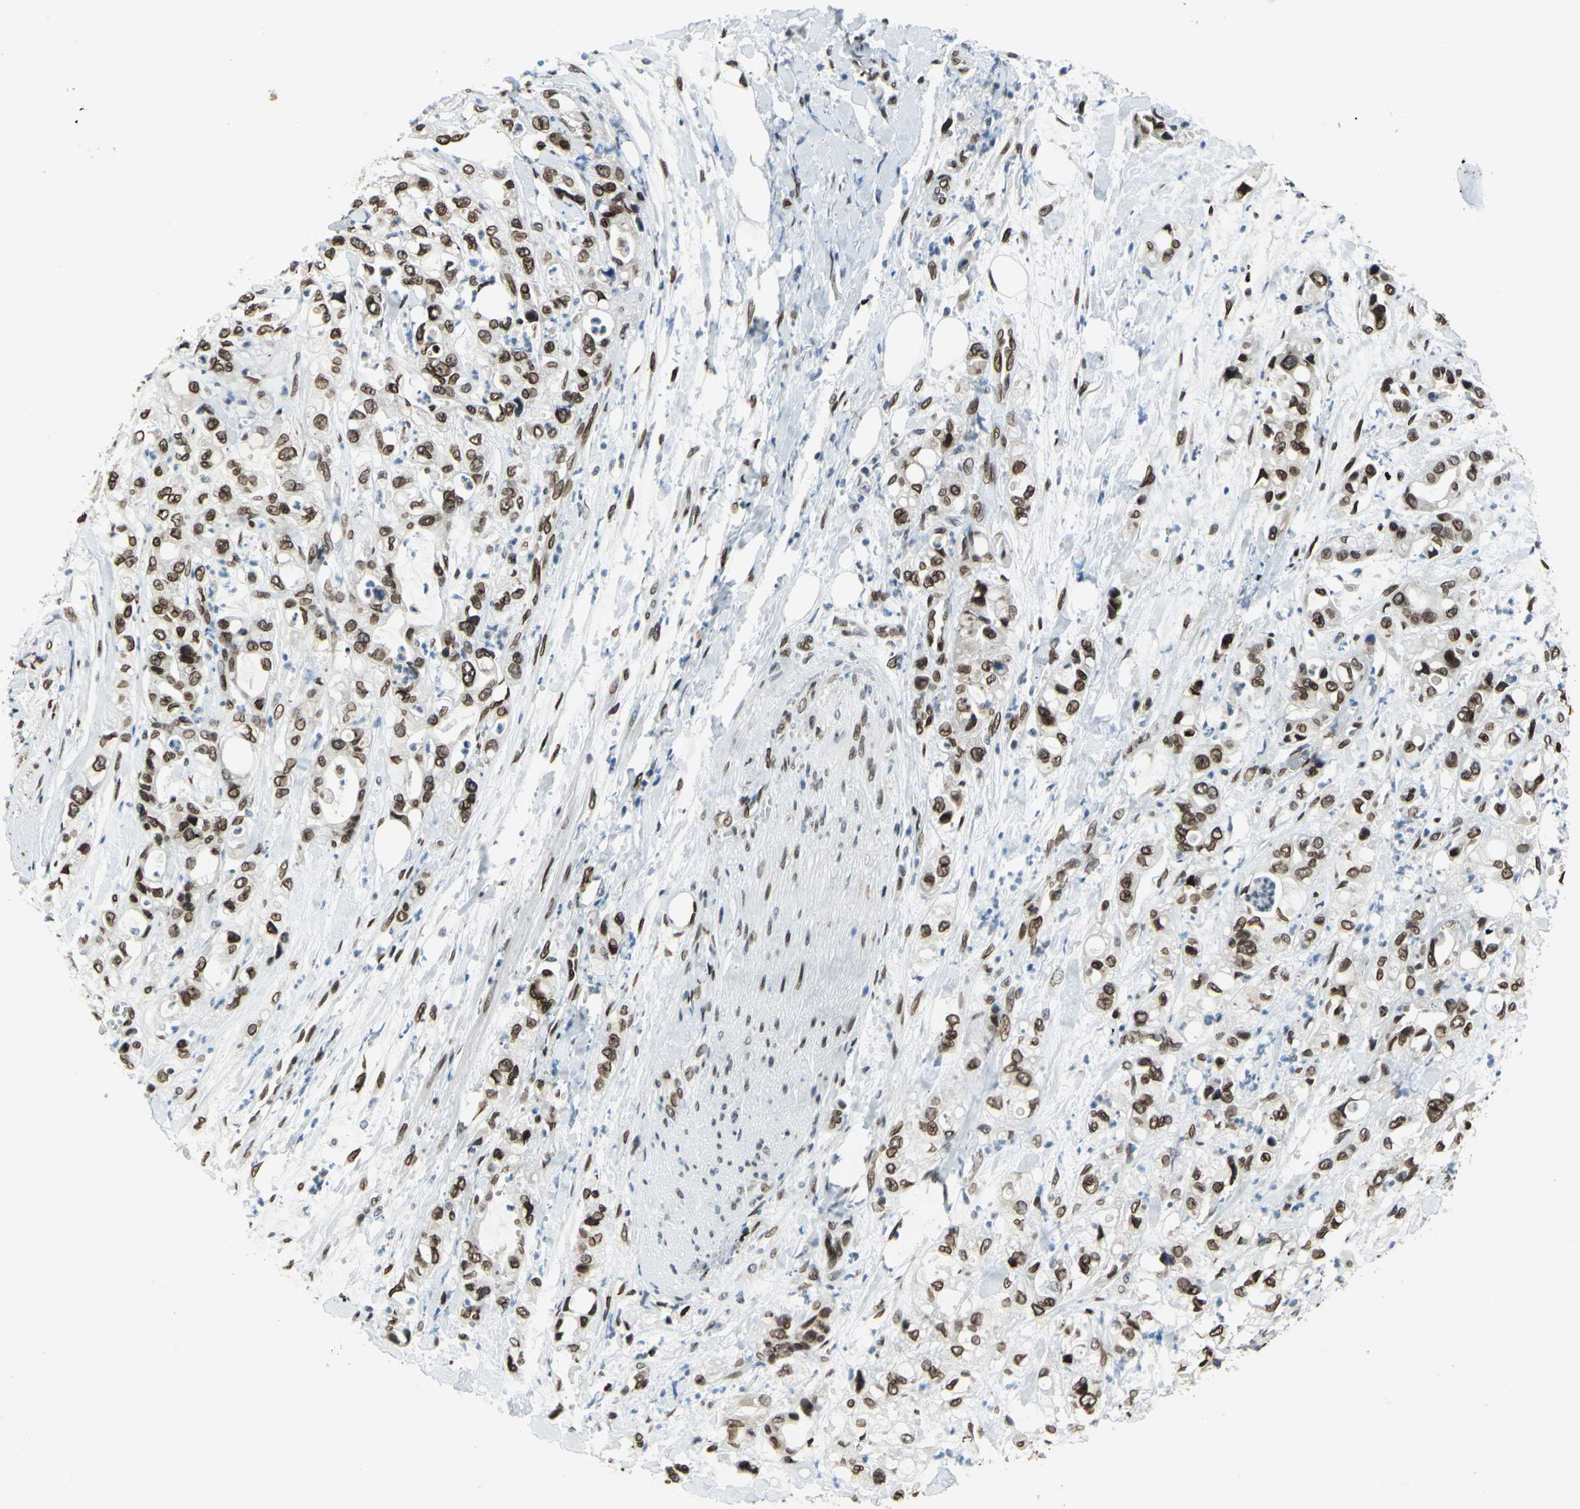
{"staining": {"intensity": "strong", "quantity": ">75%", "location": "cytoplasmic/membranous,nuclear"}, "tissue": "pancreatic cancer", "cell_type": "Tumor cells", "image_type": "cancer", "snomed": [{"axis": "morphology", "description": "Adenocarcinoma, NOS"}, {"axis": "topography", "description": "Pancreas"}], "caption": "A high-resolution histopathology image shows immunohistochemistry staining of pancreatic cancer, which reveals strong cytoplasmic/membranous and nuclear staining in about >75% of tumor cells.", "gene": "ISY1", "patient": {"sex": "male", "age": 70}}